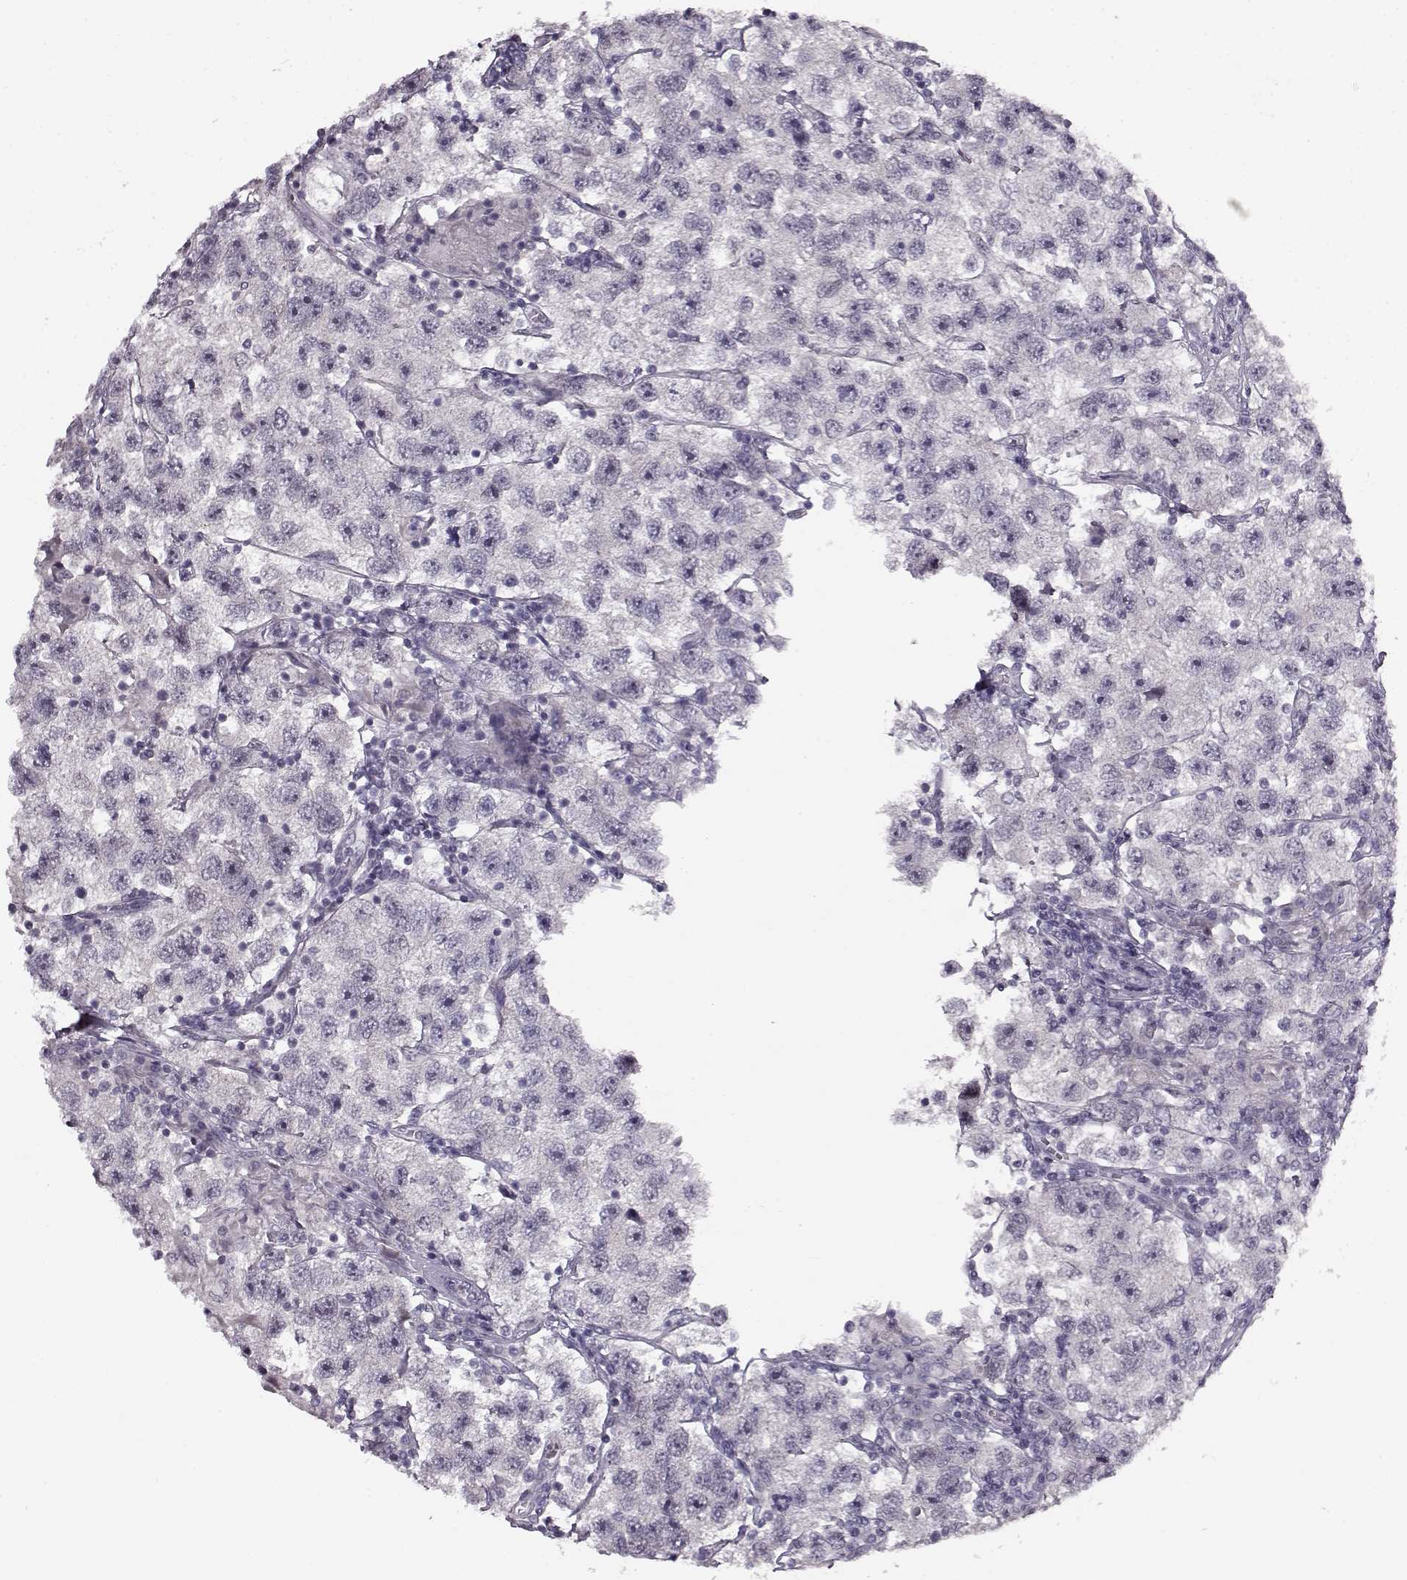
{"staining": {"intensity": "negative", "quantity": "none", "location": "none"}, "tissue": "testis cancer", "cell_type": "Tumor cells", "image_type": "cancer", "snomed": [{"axis": "morphology", "description": "Seminoma, NOS"}, {"axis": "topography", "description": "Testis"}], "caption": "An image of human testis cancer (seminoma) is negative for staining in tumor cells.", "gene": "RP1L1", "patient": {"sex": "male", "age": 26}}